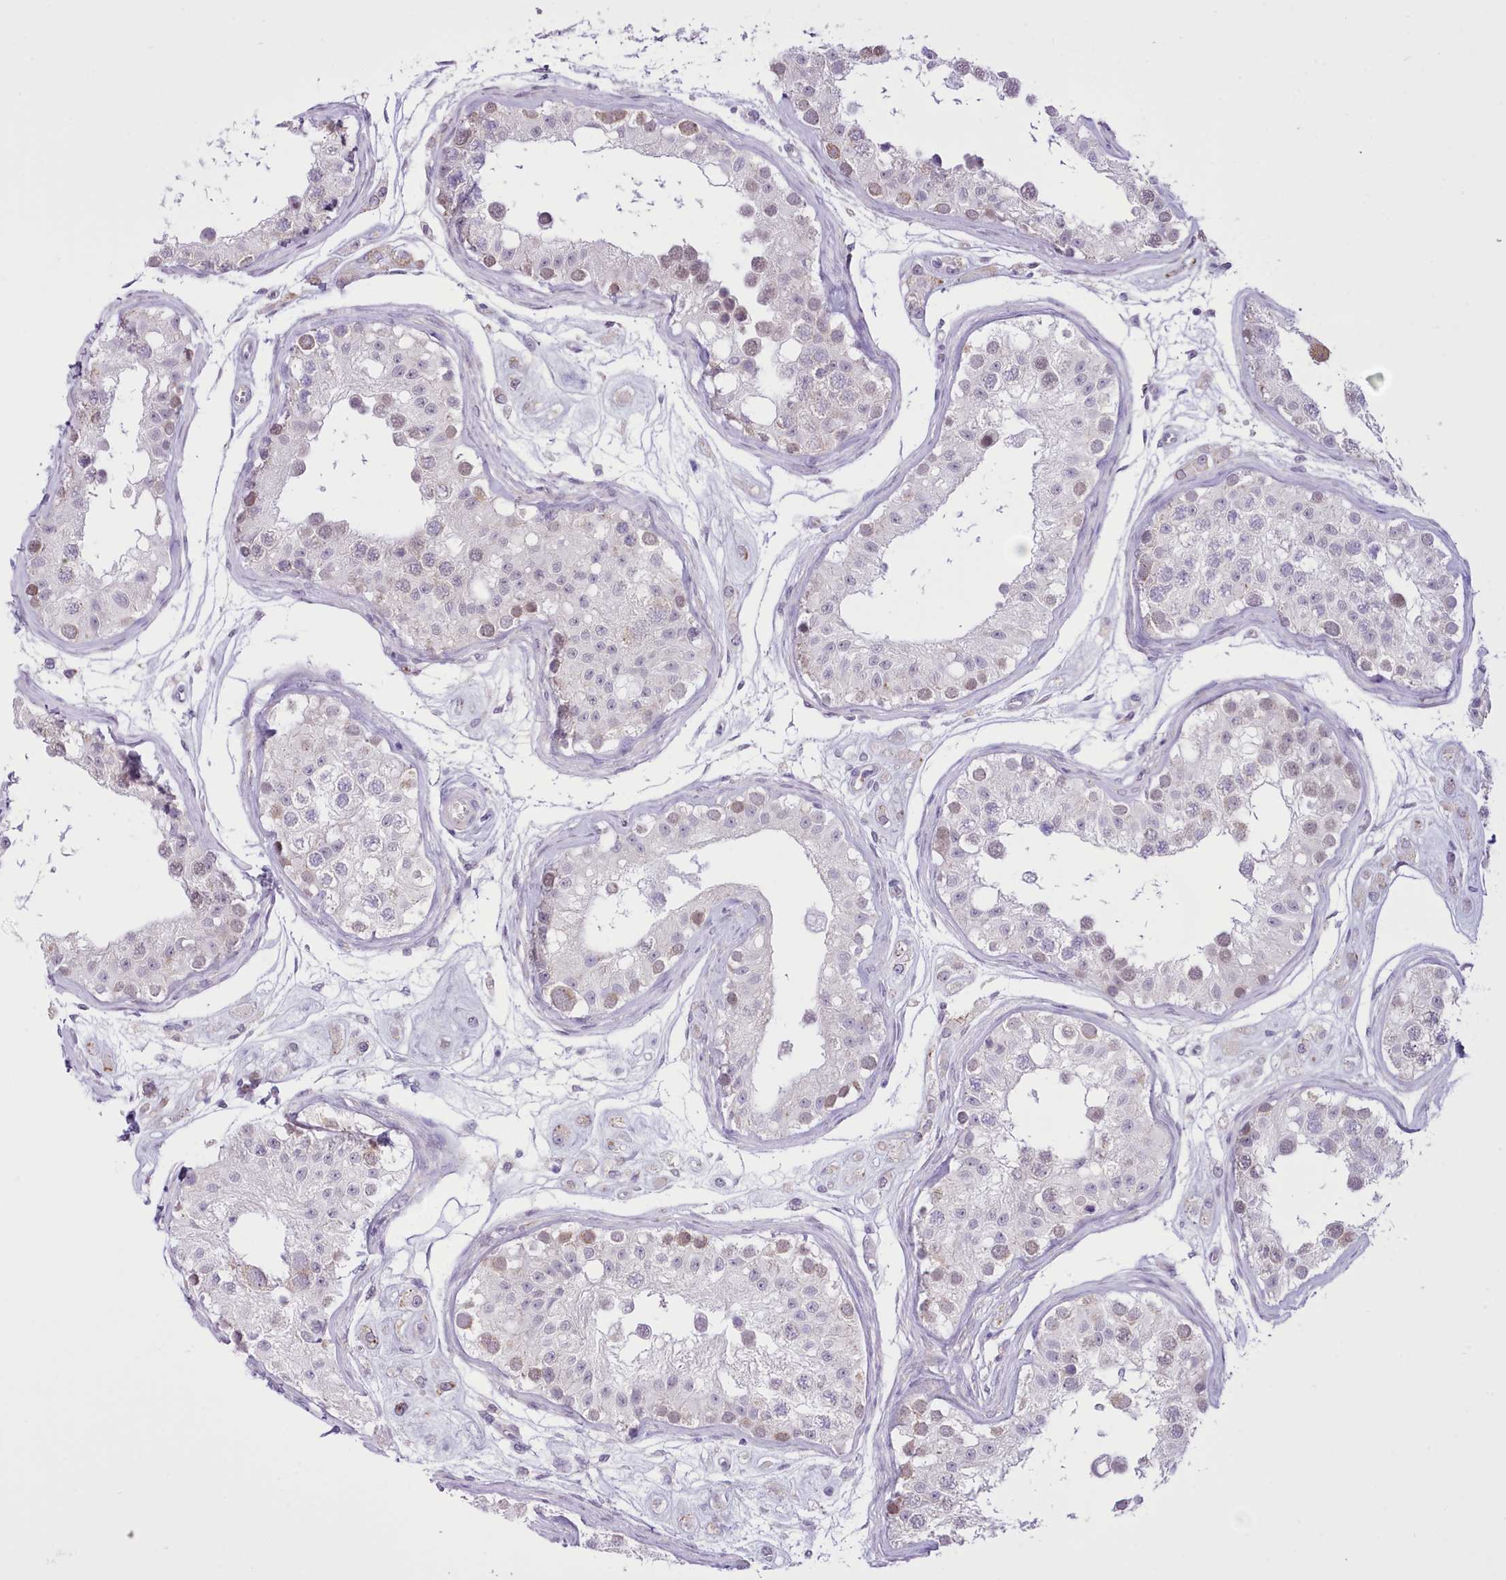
{"staining": {"intensity": "weak", "quantity": "25%-75%", "location": "cytoplasmic/membranous,nuclear"}, "tissue": "testis", "cell_type": "Cells in seminiferous ducts", "image_type": "normal", "snomed": [{"axis": "morphology", "description": "Normal tissue, NOS"}, {"axis": "morphology", "description": "Adenocarcinoma, metastatic, NOS"}, {"axis": "topography", "description": "Testis"}], "caption": "Benign testis displays weak cytoplasmic/membranous,nuclear positivity in about 25%-75% of cells in seminiferous ducts.", "gene": "SEC61B", "patient": {"sex": "male", "age": 26}}